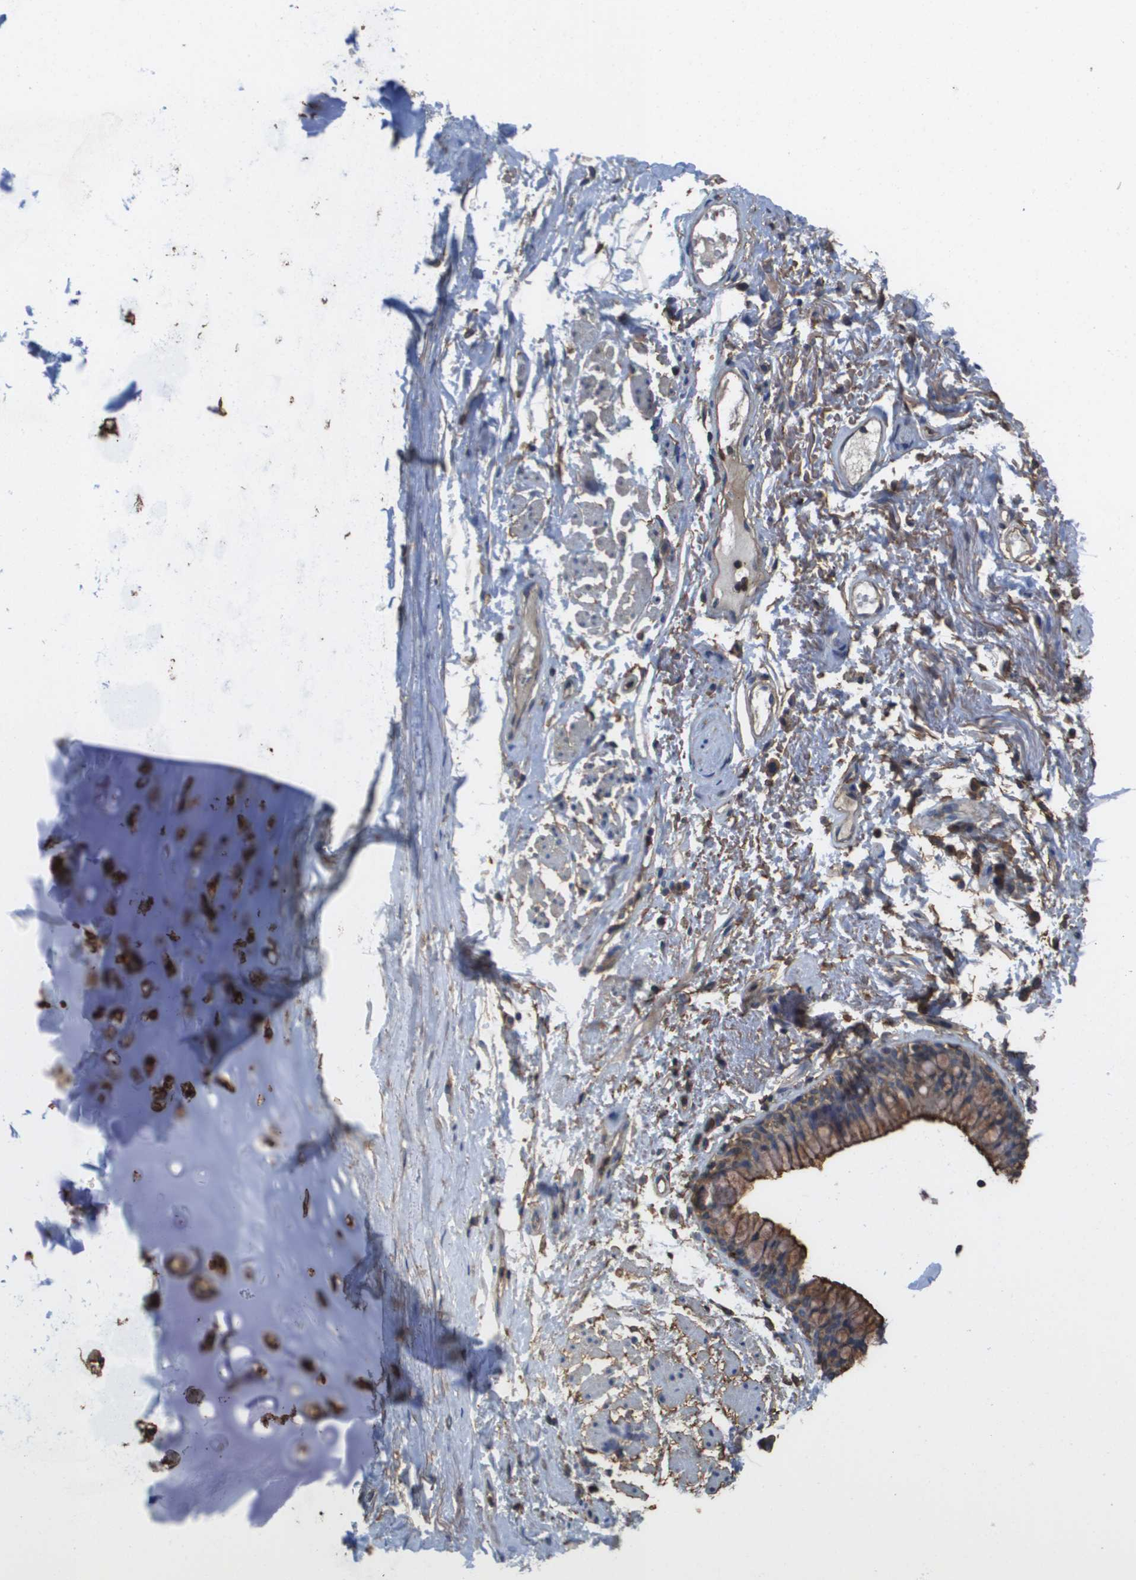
{"staining": {"intensity": "moderate", "quantity": "25%-75%", "location": "cytoplasmic/membranous"}, "tissue": "adipose tissue", "cell_type": "Adipocytes", "image_type": "normal", "snomed": [{"axis": "morphology", "description": "Normal tissue, NOS"}, {"axis": "topography", "description": "Cartilage tissue"}, {"axis": "topography", "description": "Bronchus"}], "caption": "Immunohistochemical staining of unremarkable adipose tissue reveals medium levels of moderate cytoplasmic/membranous positivity in approximately 25%-75% of adipocytes. The protein of interest is shown in brown color, while the nuclei are stained blue.", "gene": "PASK", "patient": {"sex": "female", "age": 73}}